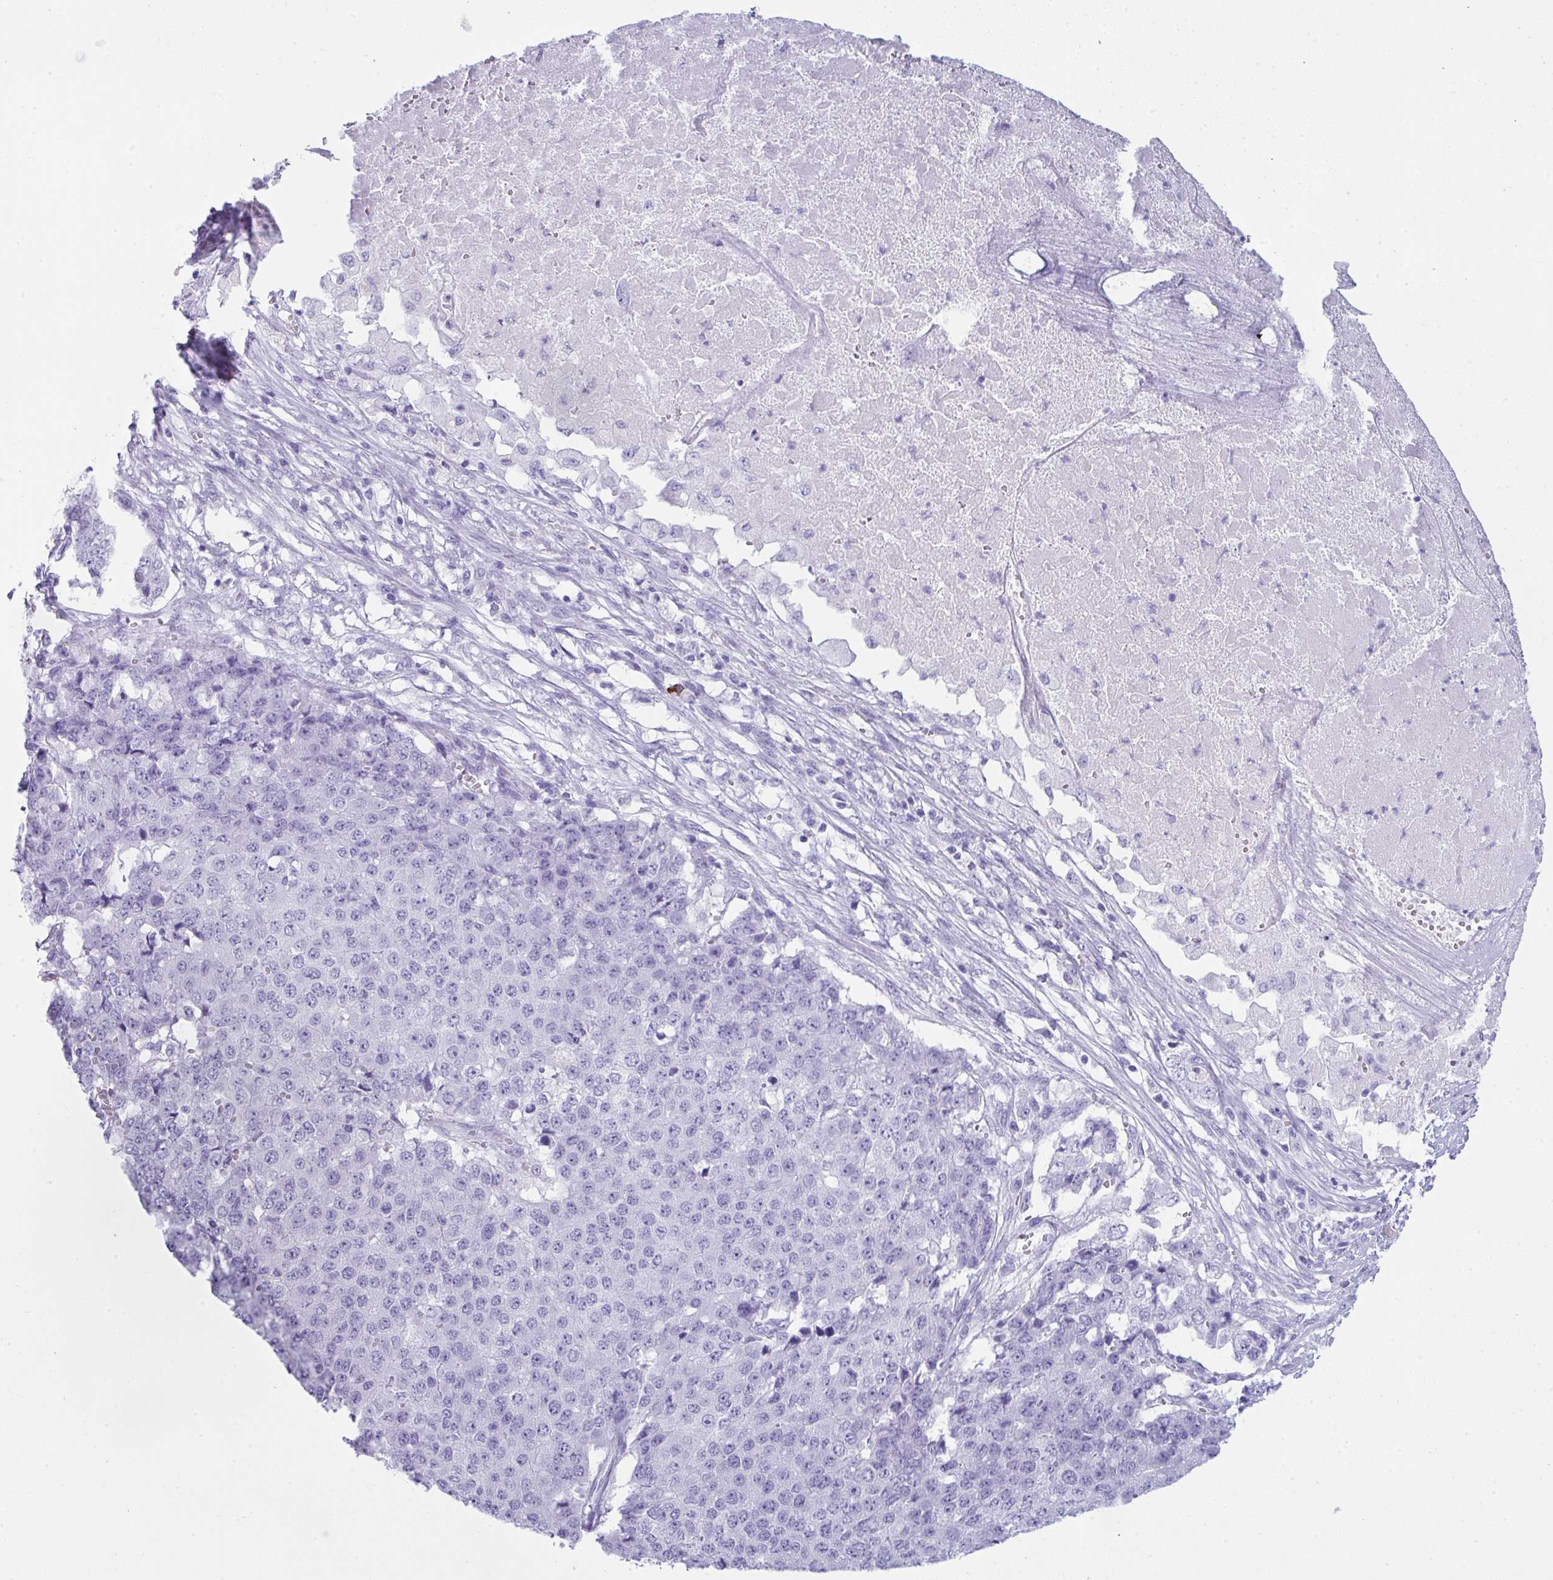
{"staining": {"intensity": "negative", "quantity": "none", "location": "none"}, "tissue": "pancreatic cancer", "cell_type": "Tumor cells", "image_type": "cancer", "snomed": [{"axis": "morphology", "description": "Adenocarcinoma, NOS"}, {"axis": "topography", "description": "Pancreas"}], "caption": "Immunohistochemistry (IHC) image of human pancreatic adenocarcinoma stained for a protein (brown), which reveals no staining in tumor cells.", "gene": "JCHAIN", "patient": {"sex": "male", "age": 50}}